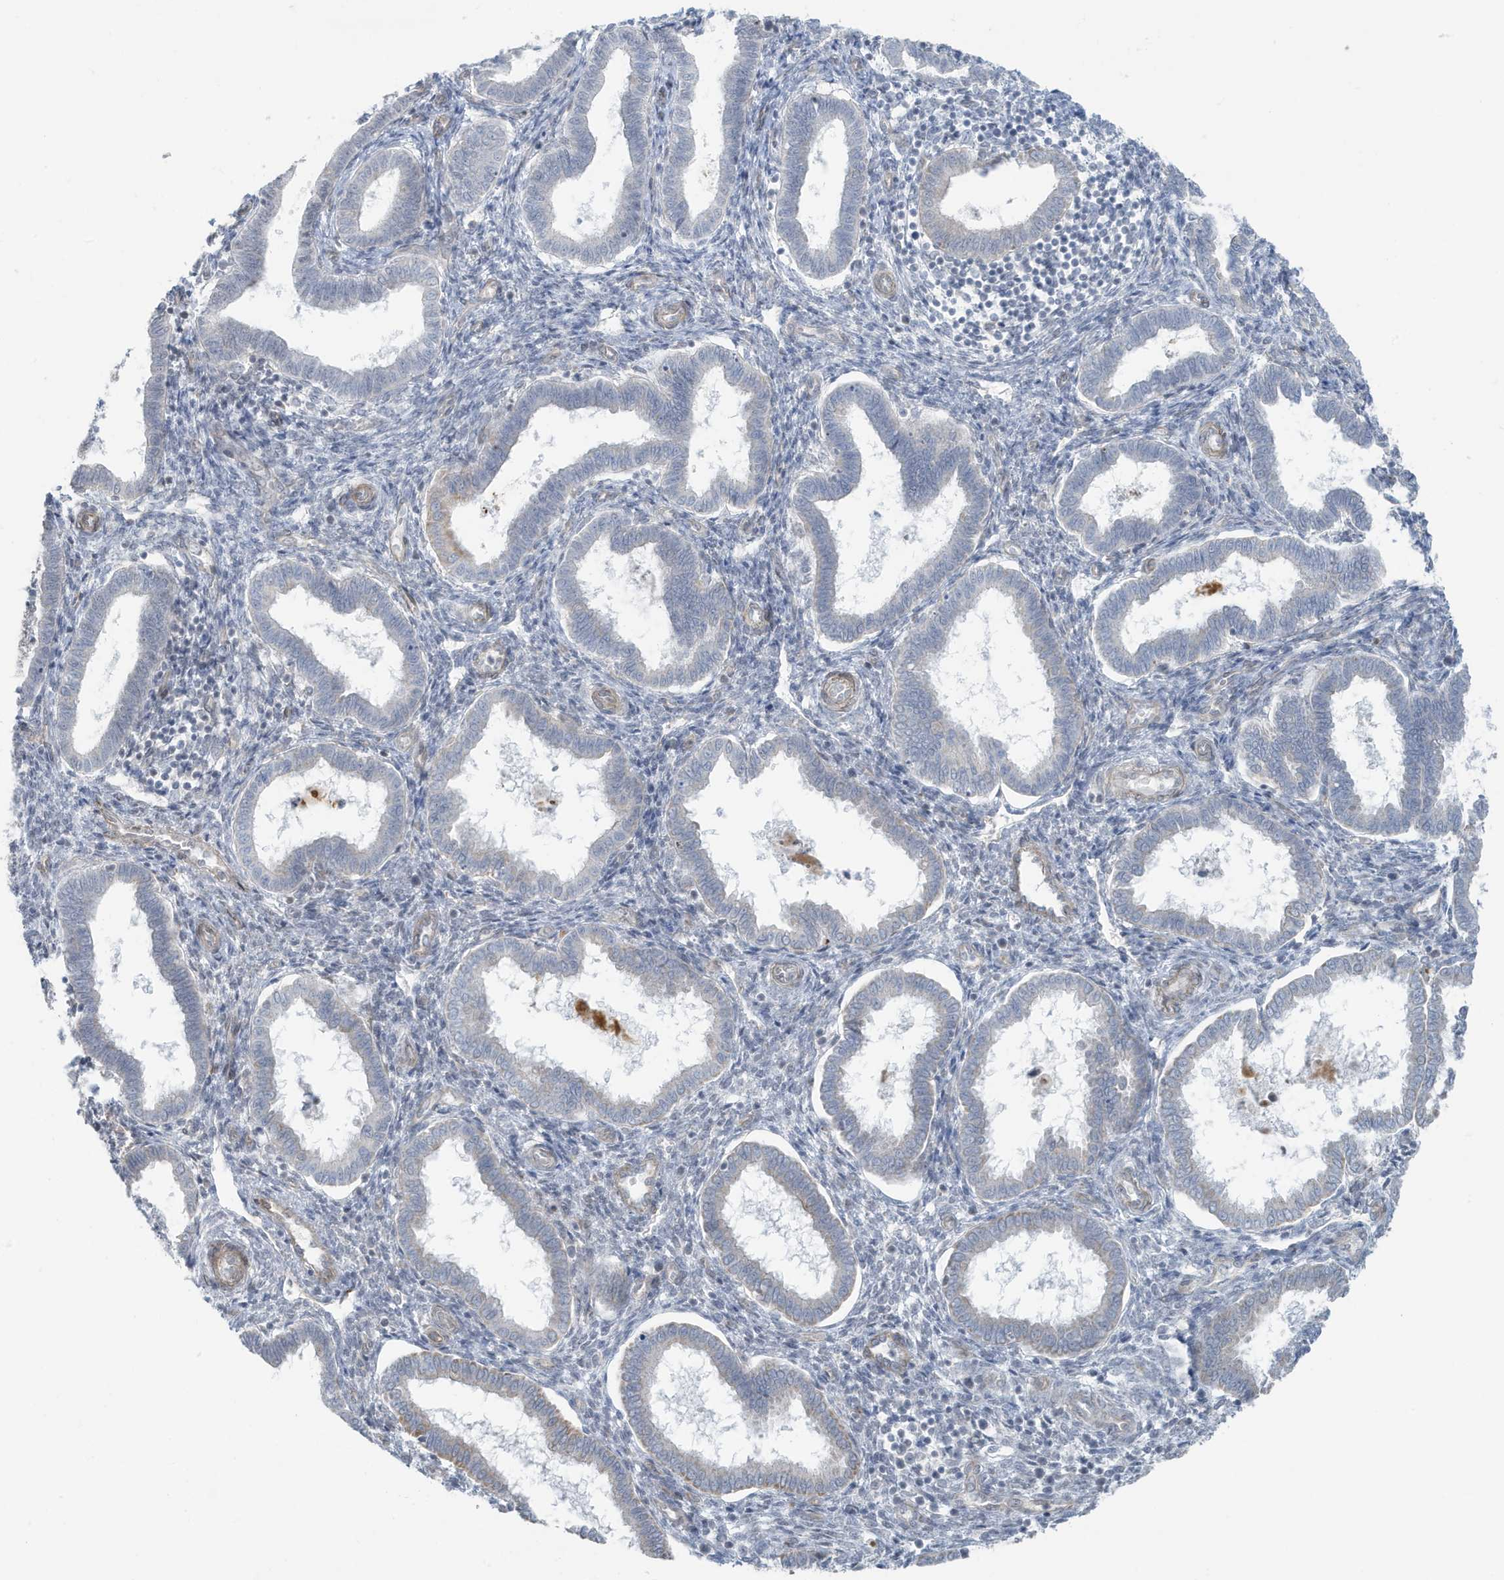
{"staining": {"intensity": "negative", "quantity": "none", "location": "none"}, "tissue": "endometrium", "cell_type": "Cells in endometrial stroma", "image_type": "normal", "snomed": [{"axis": "morphology", "description": "Normal tissue, NOS"}, {"axis": "topography", "description": "Endometrium"}], "caption": "The immunohistochemistry (IHC) histopathology image has no significant staining in cells in endometrial stroma of endometrium.", "gene": "CHCHD4", "patient": {"sex": "female", "age": 24}}